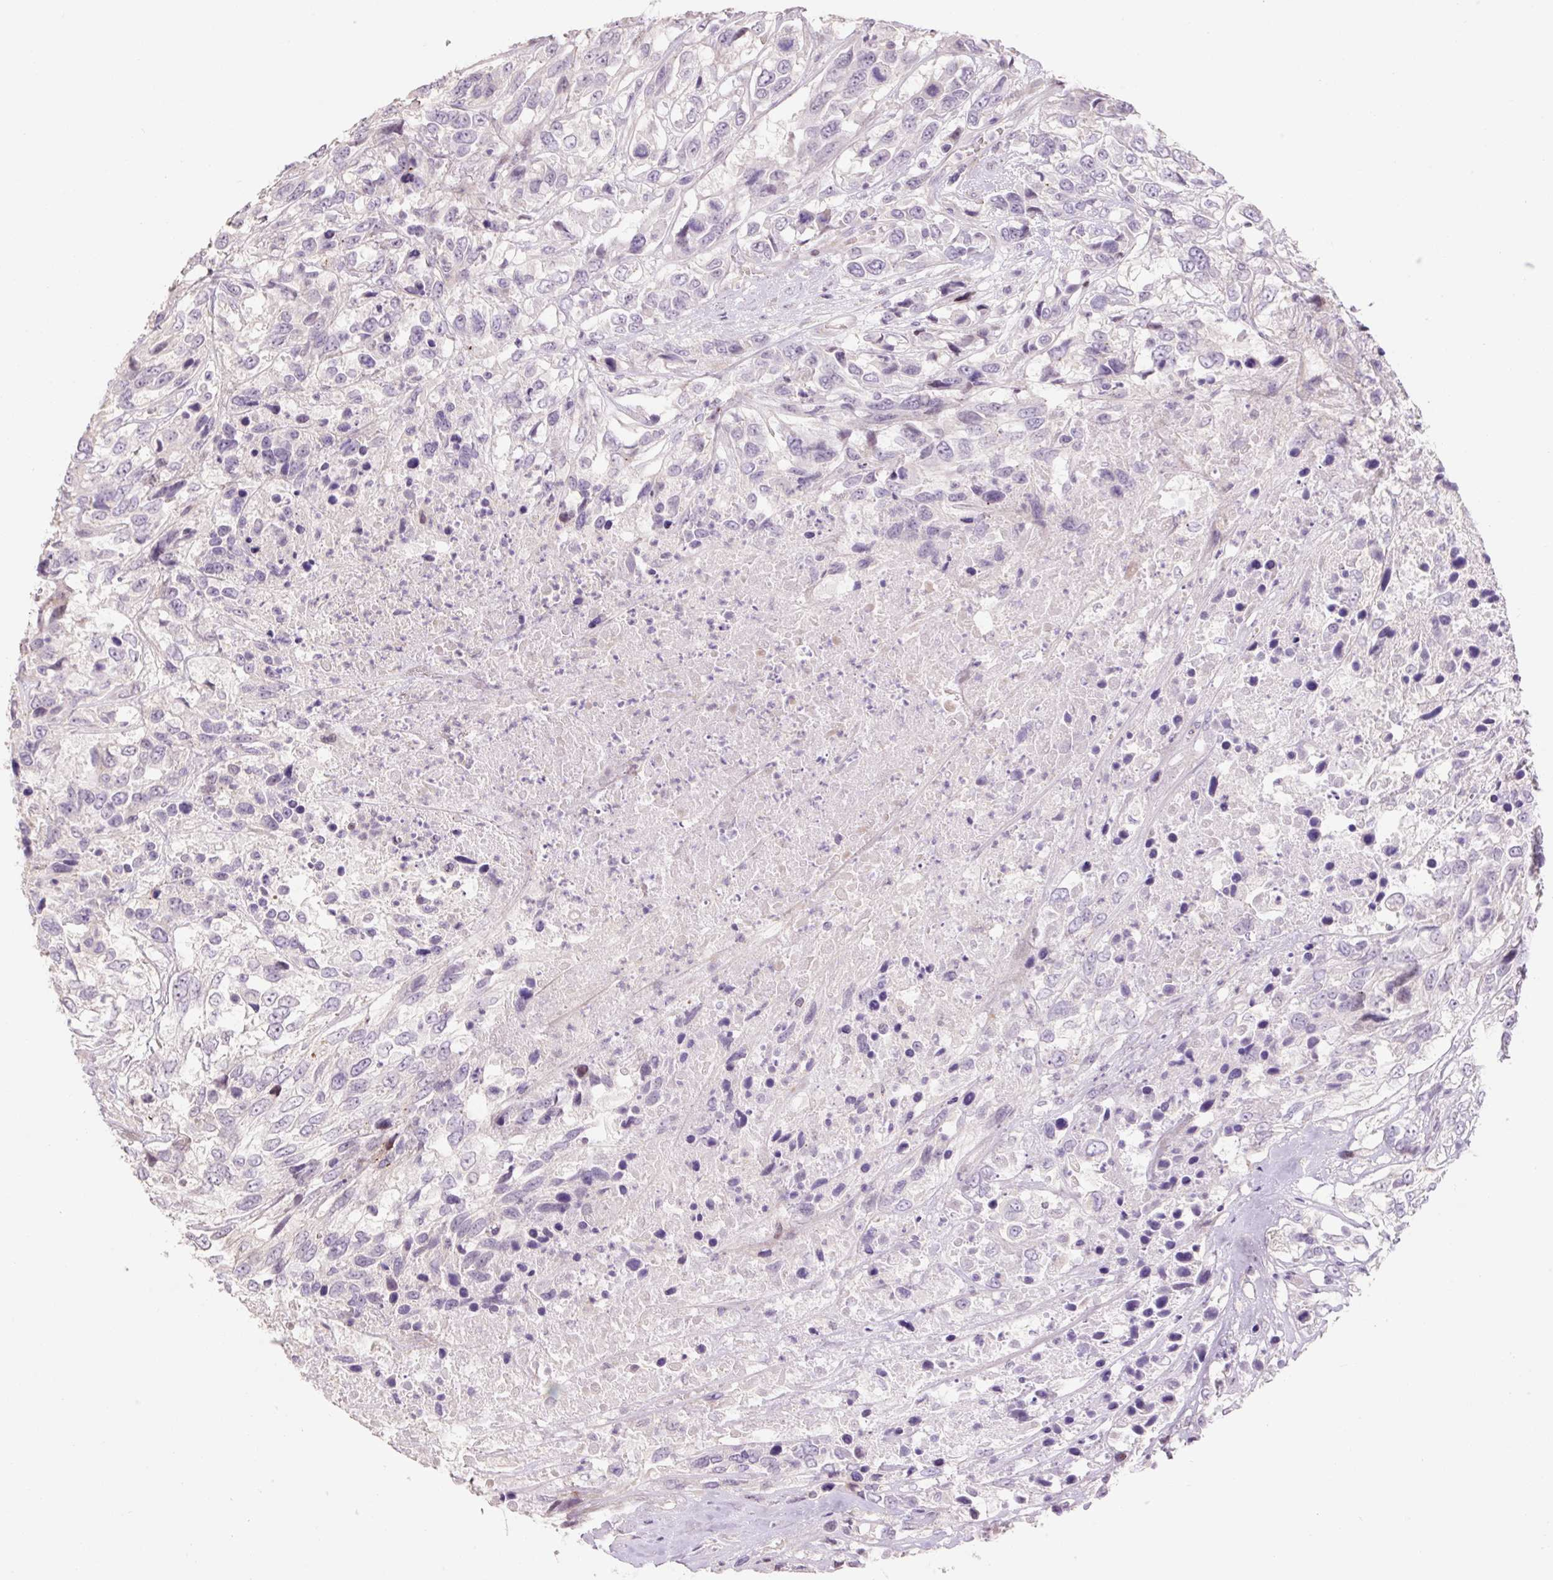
{"staining": {"intensity": "negative", "quantity": "none", "location": "none"}, "tissue": "urothelial cancer", "cell_type": "Tumor cells", "image_type": "cancer", "snomed": [{"axis": "morphology", "description": "Urothelial carcinoma, High grade"}, {"axis": "topography", "description": "Urinary bladder"}], "caption": "A histopathology image of human urothelial cancer is negative for staining in tumor cells.", "gene": "ZNF552", "patient": {"sex": "female", "age": 70}}